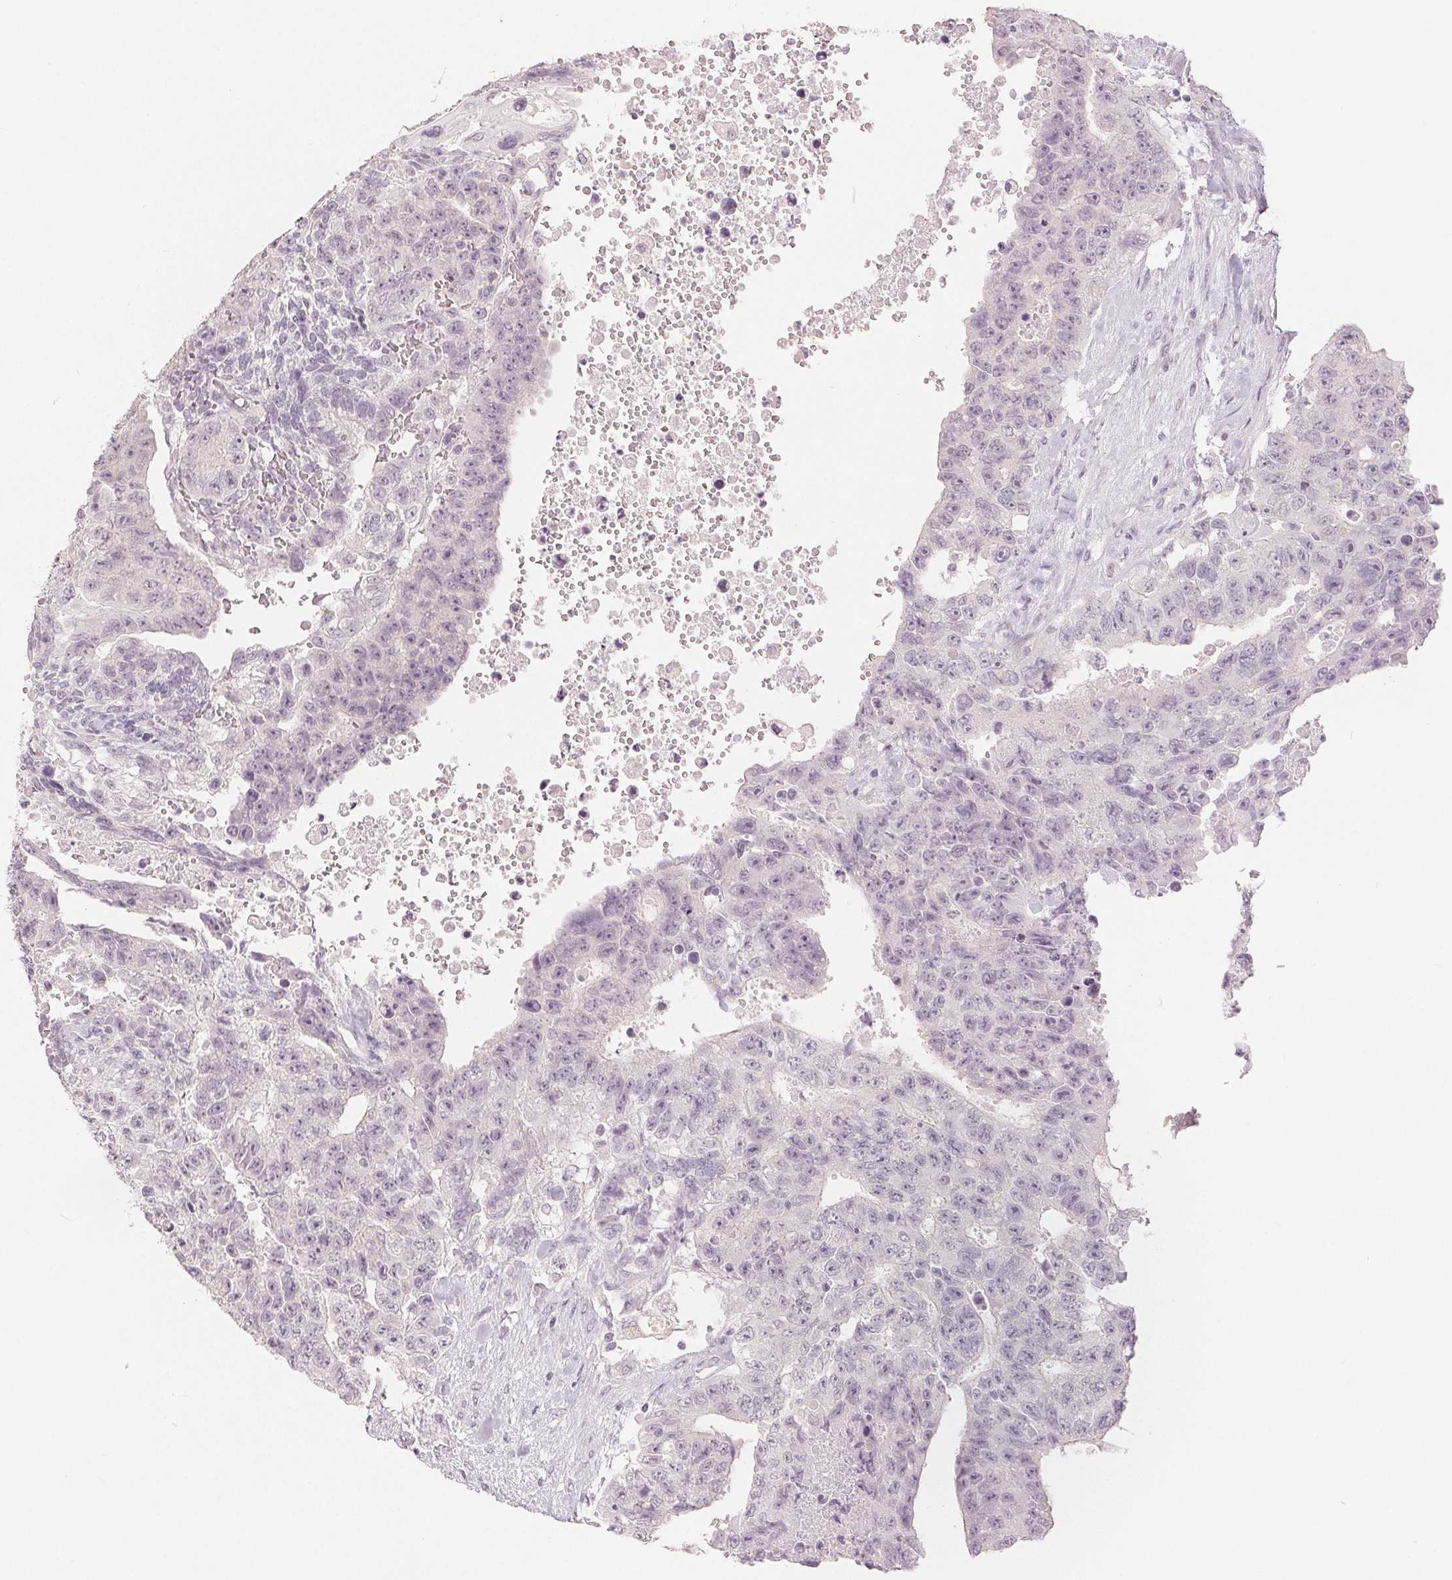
{"staining": {"intensity": "negative", "quantity": "none", "location": "none"}, "tissue": "testis cancer", "cell_type": "Tumor cells", "image_type": "cancer", "snomed": [{"axis": "morphology", "description": "Carcinoma, Embryonal, NOS"}, {"axis": "topography", "description": "Testis"}], "caption": "Immunohistochemical staining of human testis cancer (embryonal carcinoma) displays no significant expression in tumor cells.", "gene": "SLC27A5", "patient": {"sex": "male", "age": 24}}